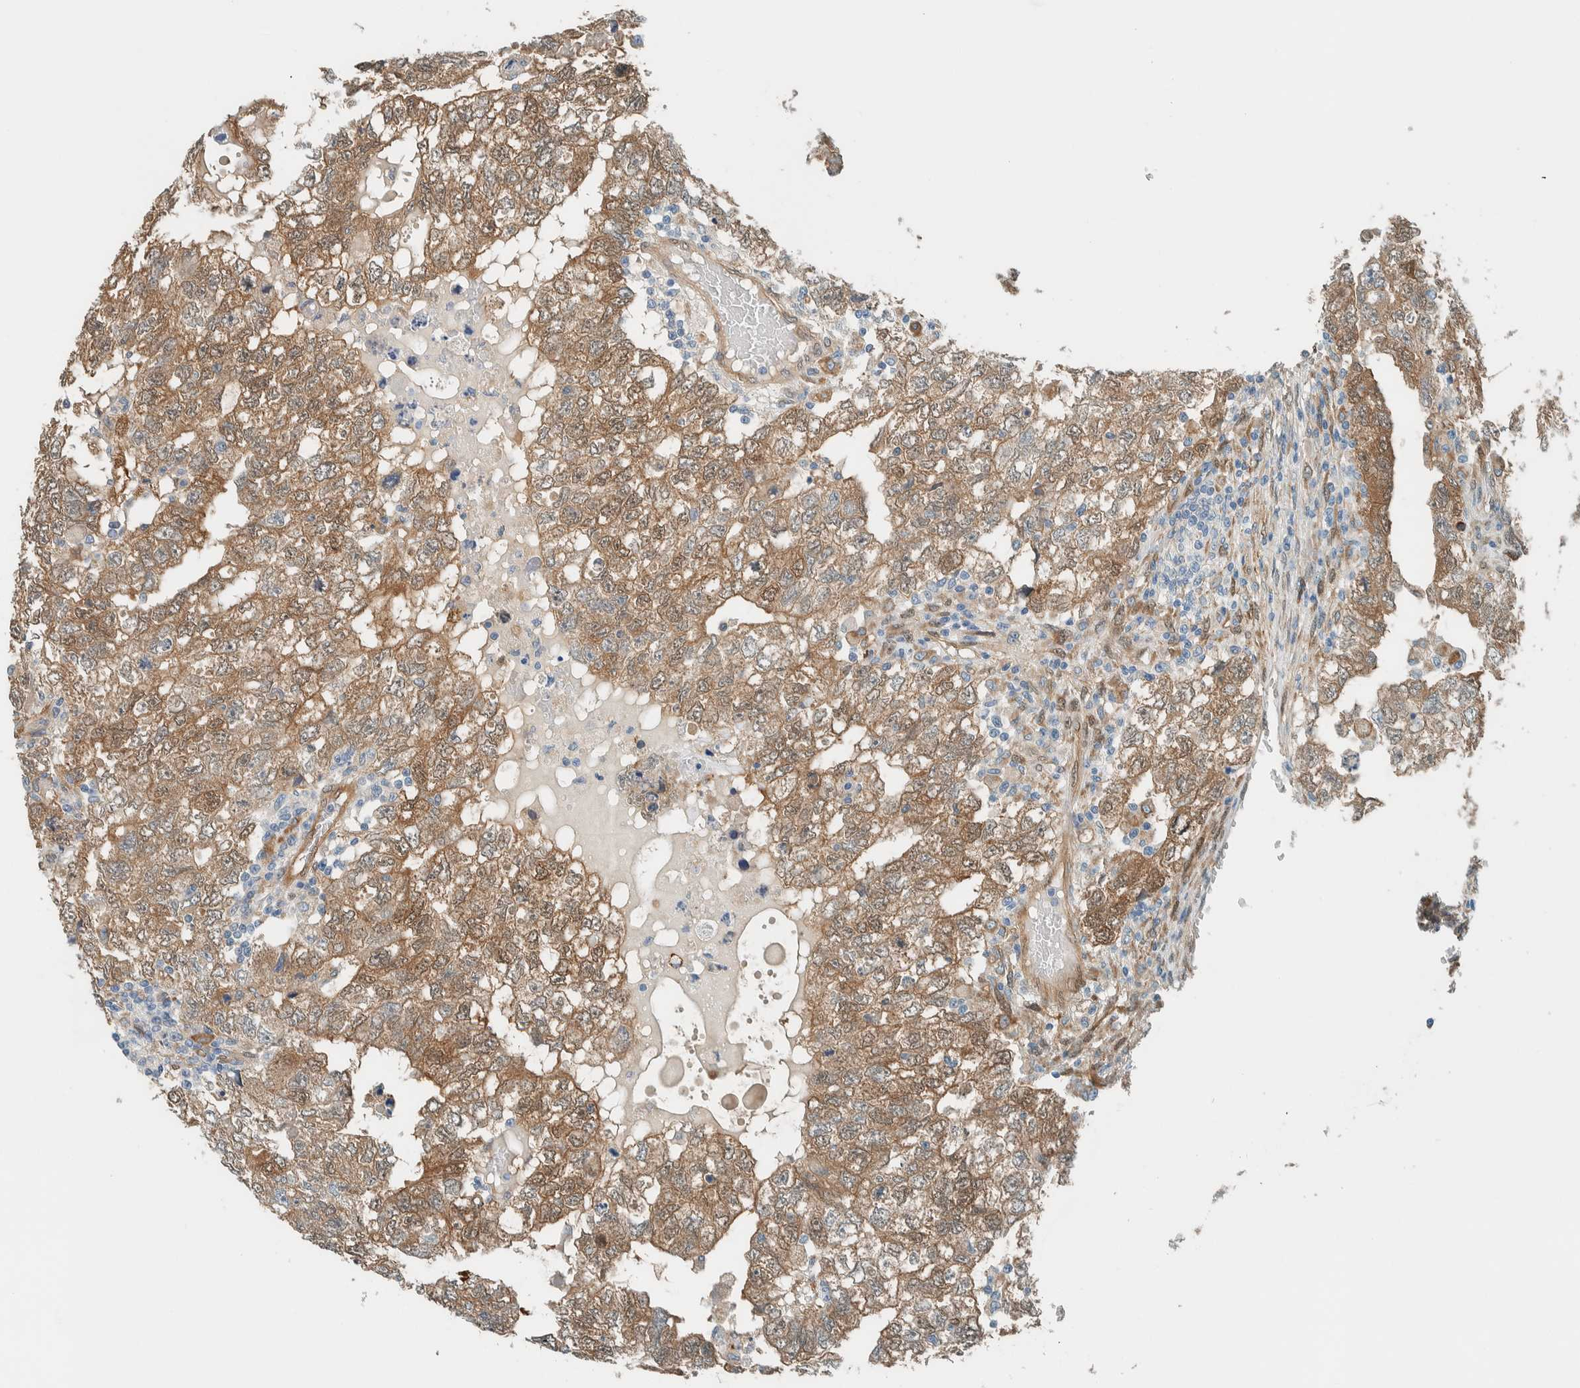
{"staining": {"intensity": "moderate", "quantity": ">75%", "location": "cytoplasmic/membranous,nuclear"}, "tissue": "testis cancer", "cell_type": "Tumor cells", "image_type": "cancer", "snomed": [{"axis": "morphology", "description": "Carcinoma, Embryonal, NOS"}, {"axis": "topography", "description": "Testis"}], "caption": "Protein staining by IHC demonstrates moderate cytoplasmic/membranous and nuclear staining in approximately >75% of tumor cells in testis cancer (embryonal carcinoma). Ihc stains the protein of interest in brown and the nuclei are stained blue.", "gene": "NXN", "patient": {"sex": "male", "age": 36}}